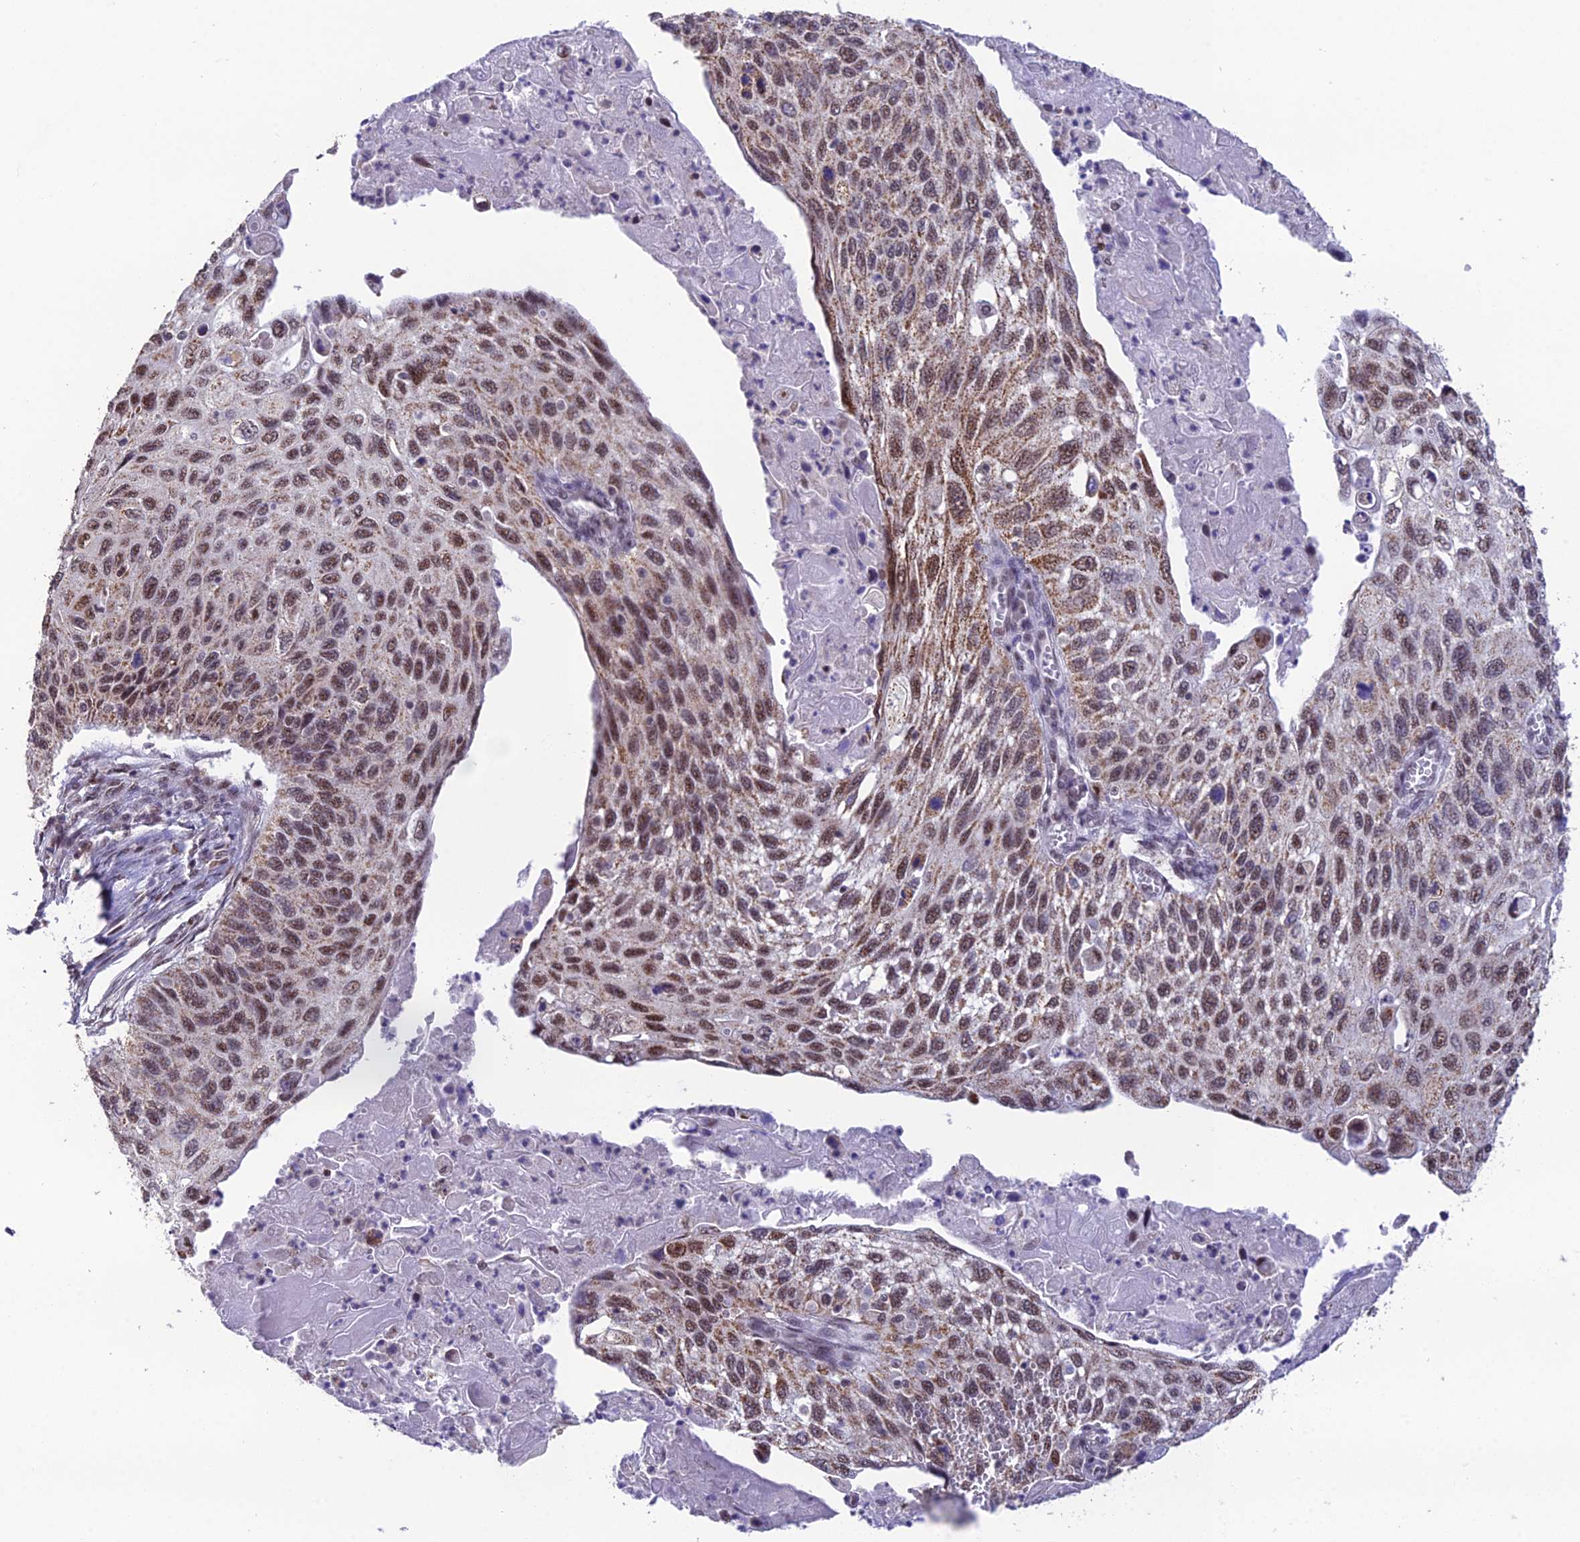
{"staining": {"intensity": "moderate", "quantity": ">75%", "location": "cytoplasmic/membranous,nuclear"}, "tissue": "cervical cancer", "cell_type": "Tumor cells", "image_type": "cancer", "snomed": [{"axis": "morphology", "description": "Squamous cell carcinoma, NOS"}, {"axis": "topography", "description": "Cervix"}], "caption": "Protein staining exhibits moderate cytoplasmic/membranous and nuclear expression in approximately >75% of tumor cells in cervical cancer (squamous cell carcinoma).", "gene": "THOC7", "patient": {"sex": "female", "age": 70}}